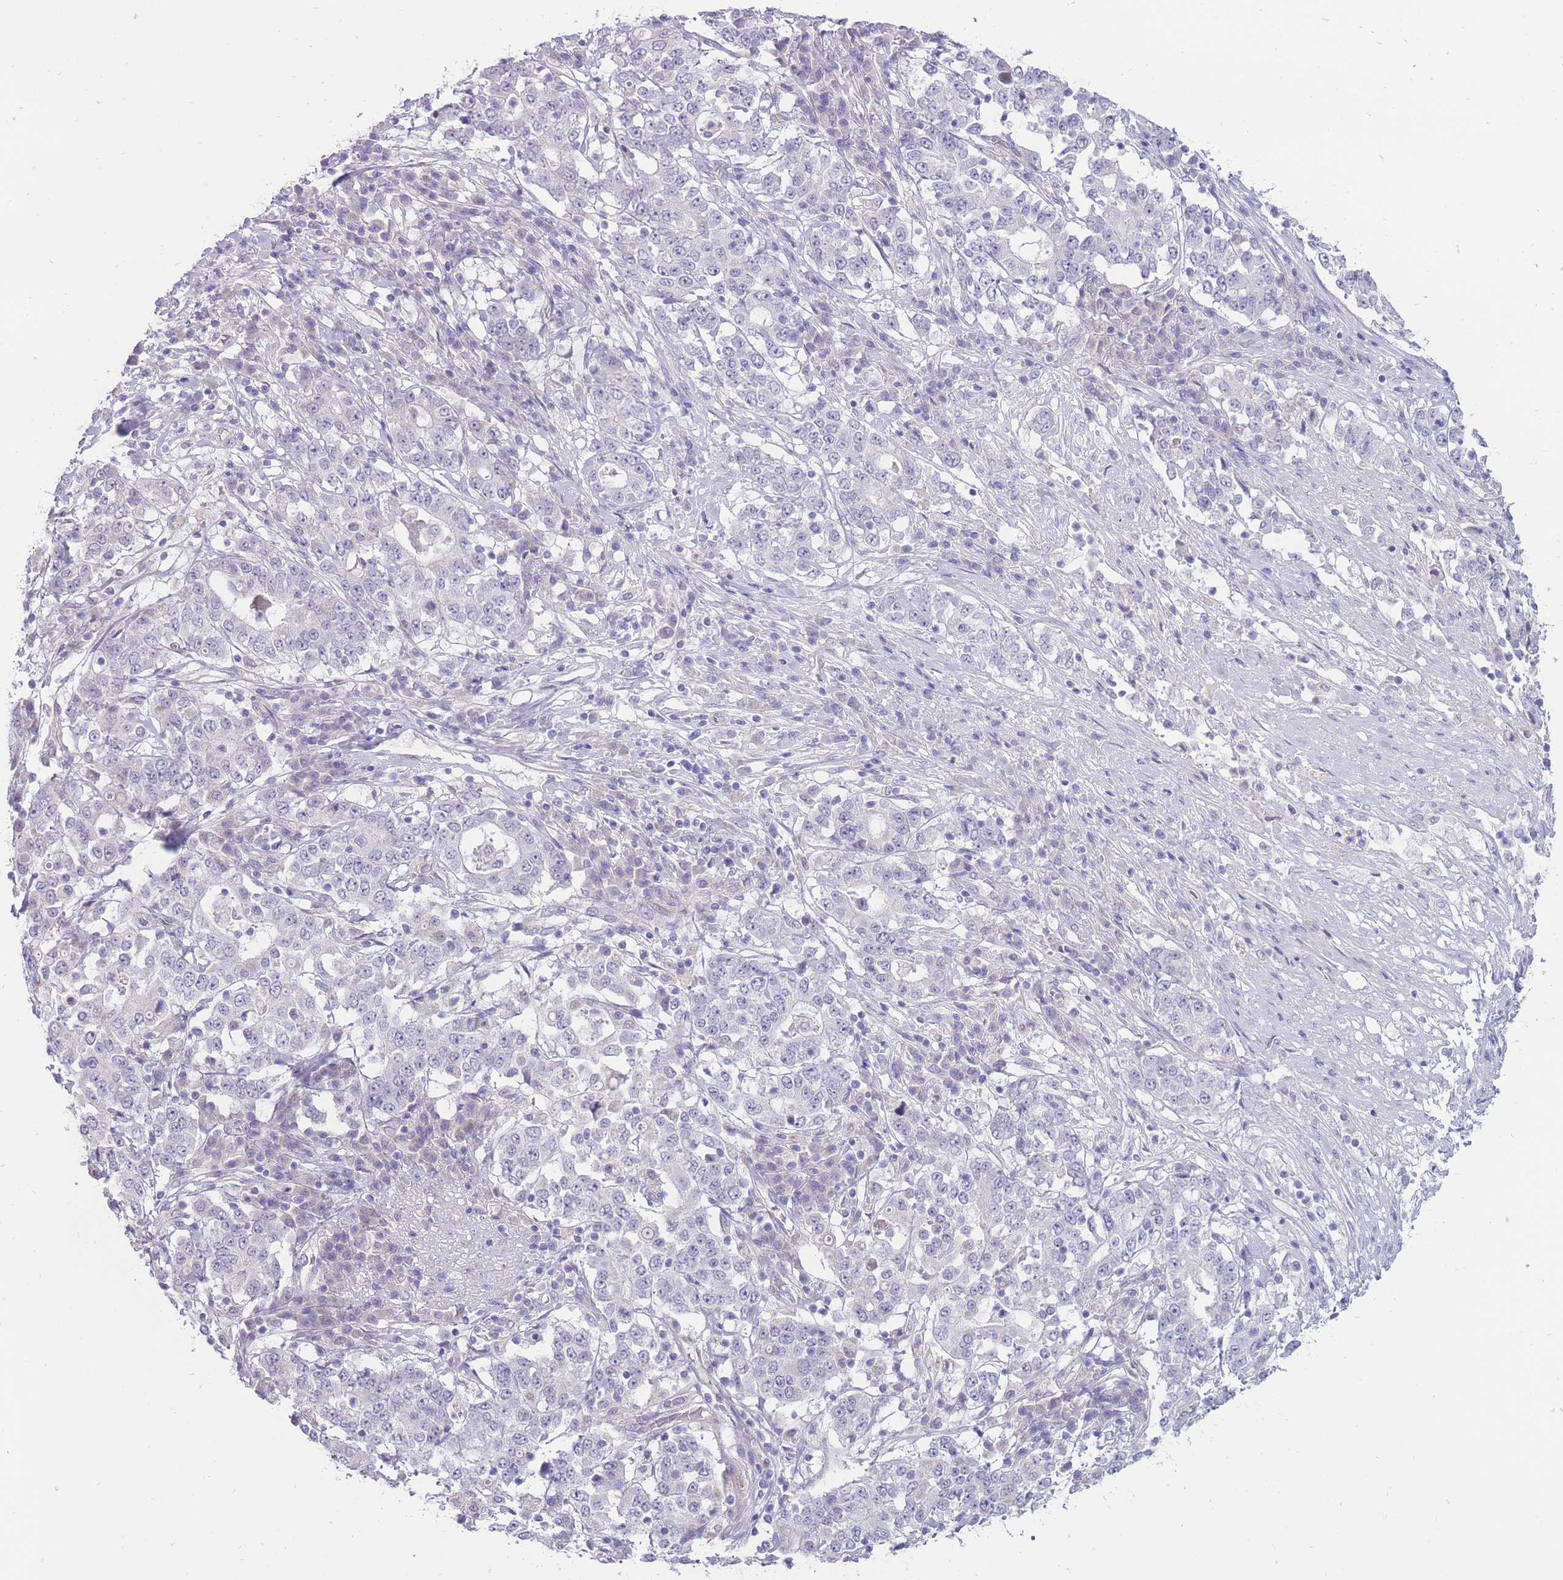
{"staining": {"intensity": "negative", "quantity": "none", "location": "none"}, "tissue": "stomach cancer", "cell_type": "Tumor cells", "image_type": "cancer", "snomed": [{"axis": "morphology", "description": "Adenocarcinoma, NOS"}, {"axis": "topography", "description": "Stomach"}], "caption": "This image is of adenocarcinoma (stomach) stained with immunohistochemistry (IHC) to label a protein in brown with the nuclei are counter-stained blue. There is no expression in tumor cells.", "gene": "ERICH4", "patient": {"sex": "male", "age": 59}}